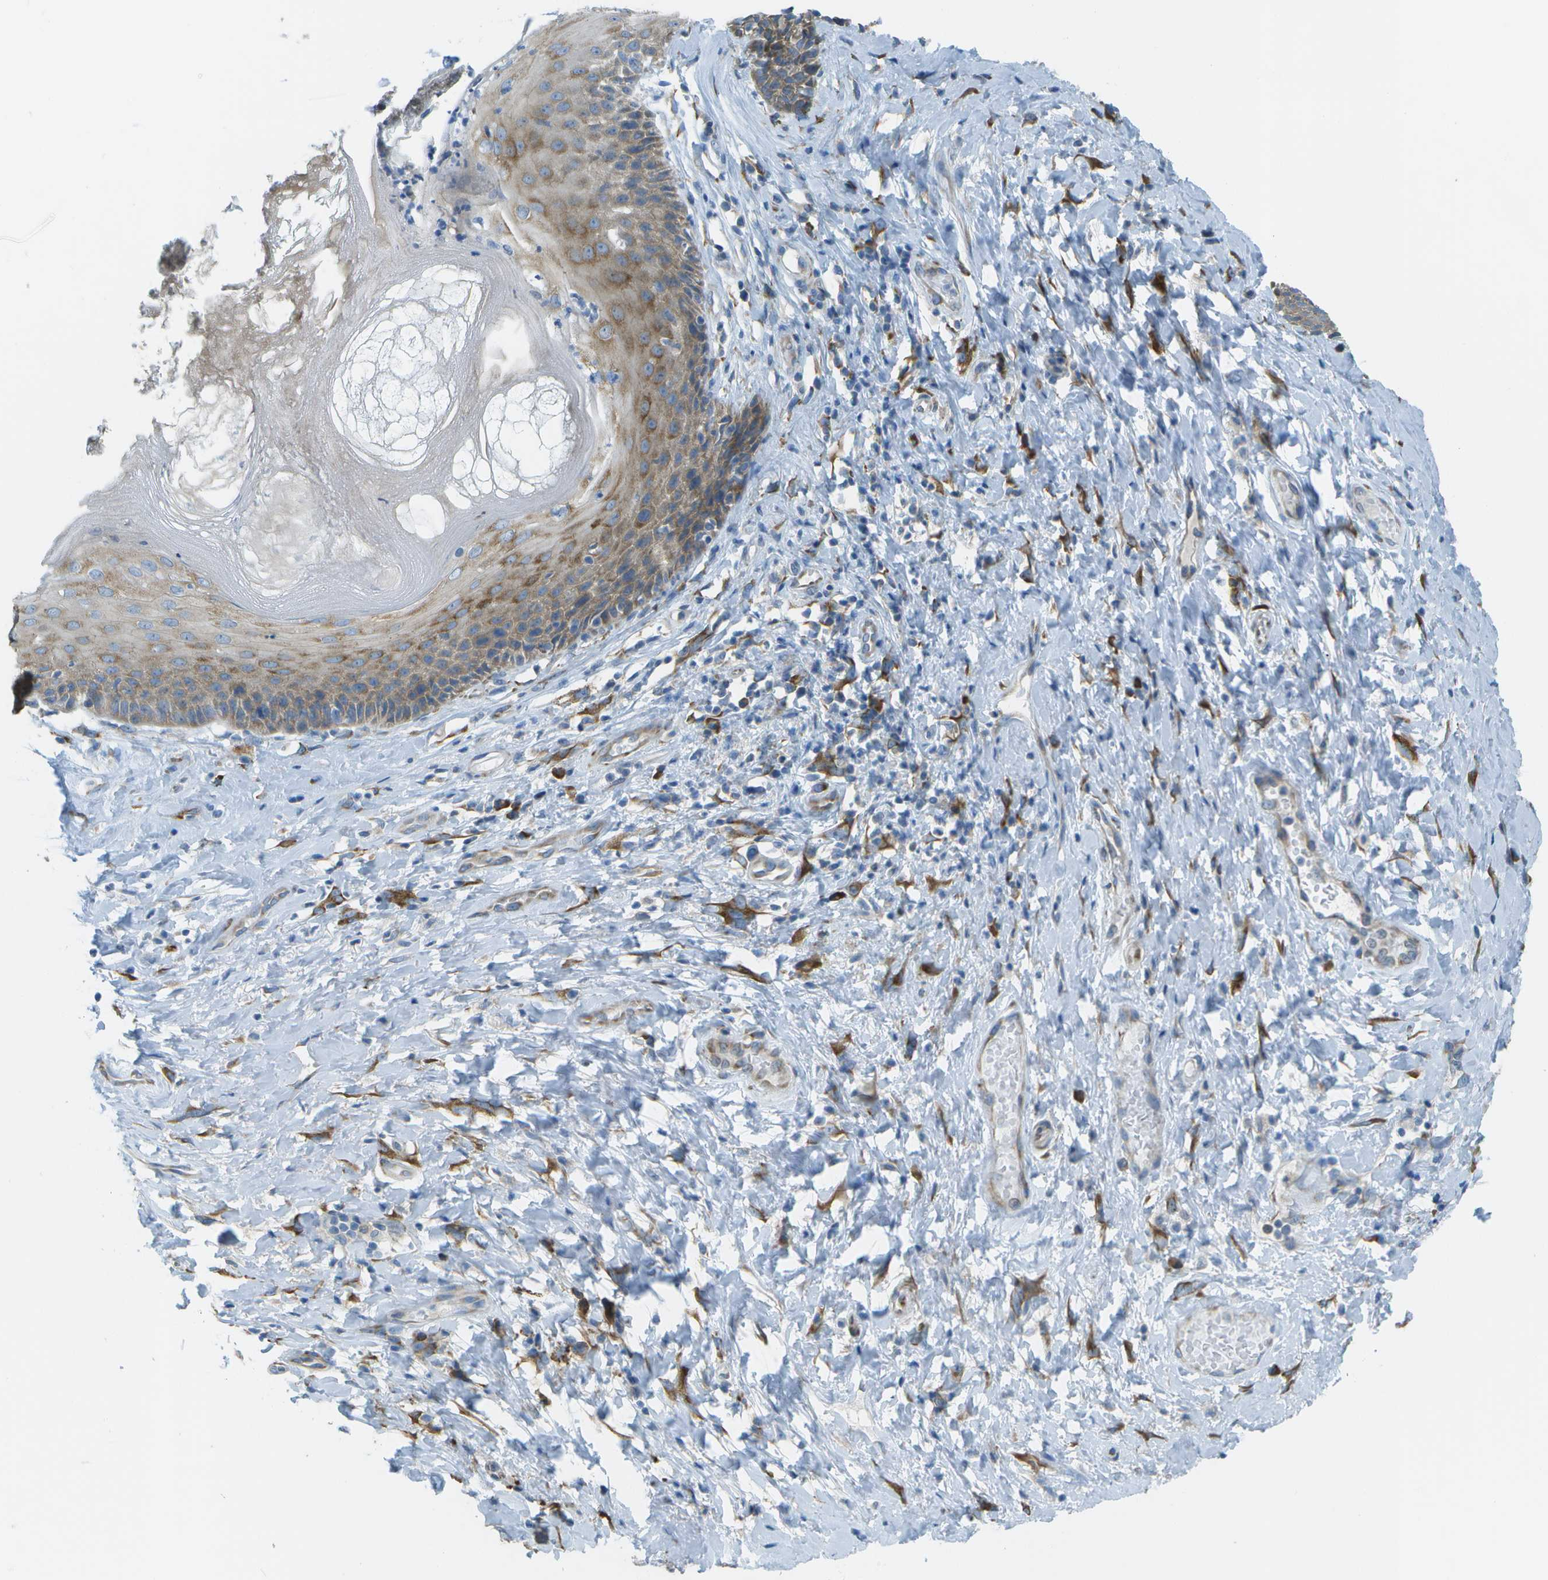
{"staining": {"intensity": "moderate", "quantity": "25%-75%", "location": "cytoplasmic/membranous"}, "tissue": "skin", "cell_type": "Epidermal cells", "image_type": "normal", "snomed": [{"axis": "morphology", "description": "Normal tissue, NOS"}, {"axis": "topography", "description": "Anal"}], "caption": "A high-resolution image shows immunohistochemistry staining of normal skin, which shows moderate cytoplasmic/membranous expression in about 25%-75% of epidermal cells. The staining was performed using DAB to visualize the protein expression in brown, while the nuclei were stained in blue with hematoxylin (Magnification: 20x).", "gene": "KCTD3", "patient": {"sex": "male", "age": 69}}